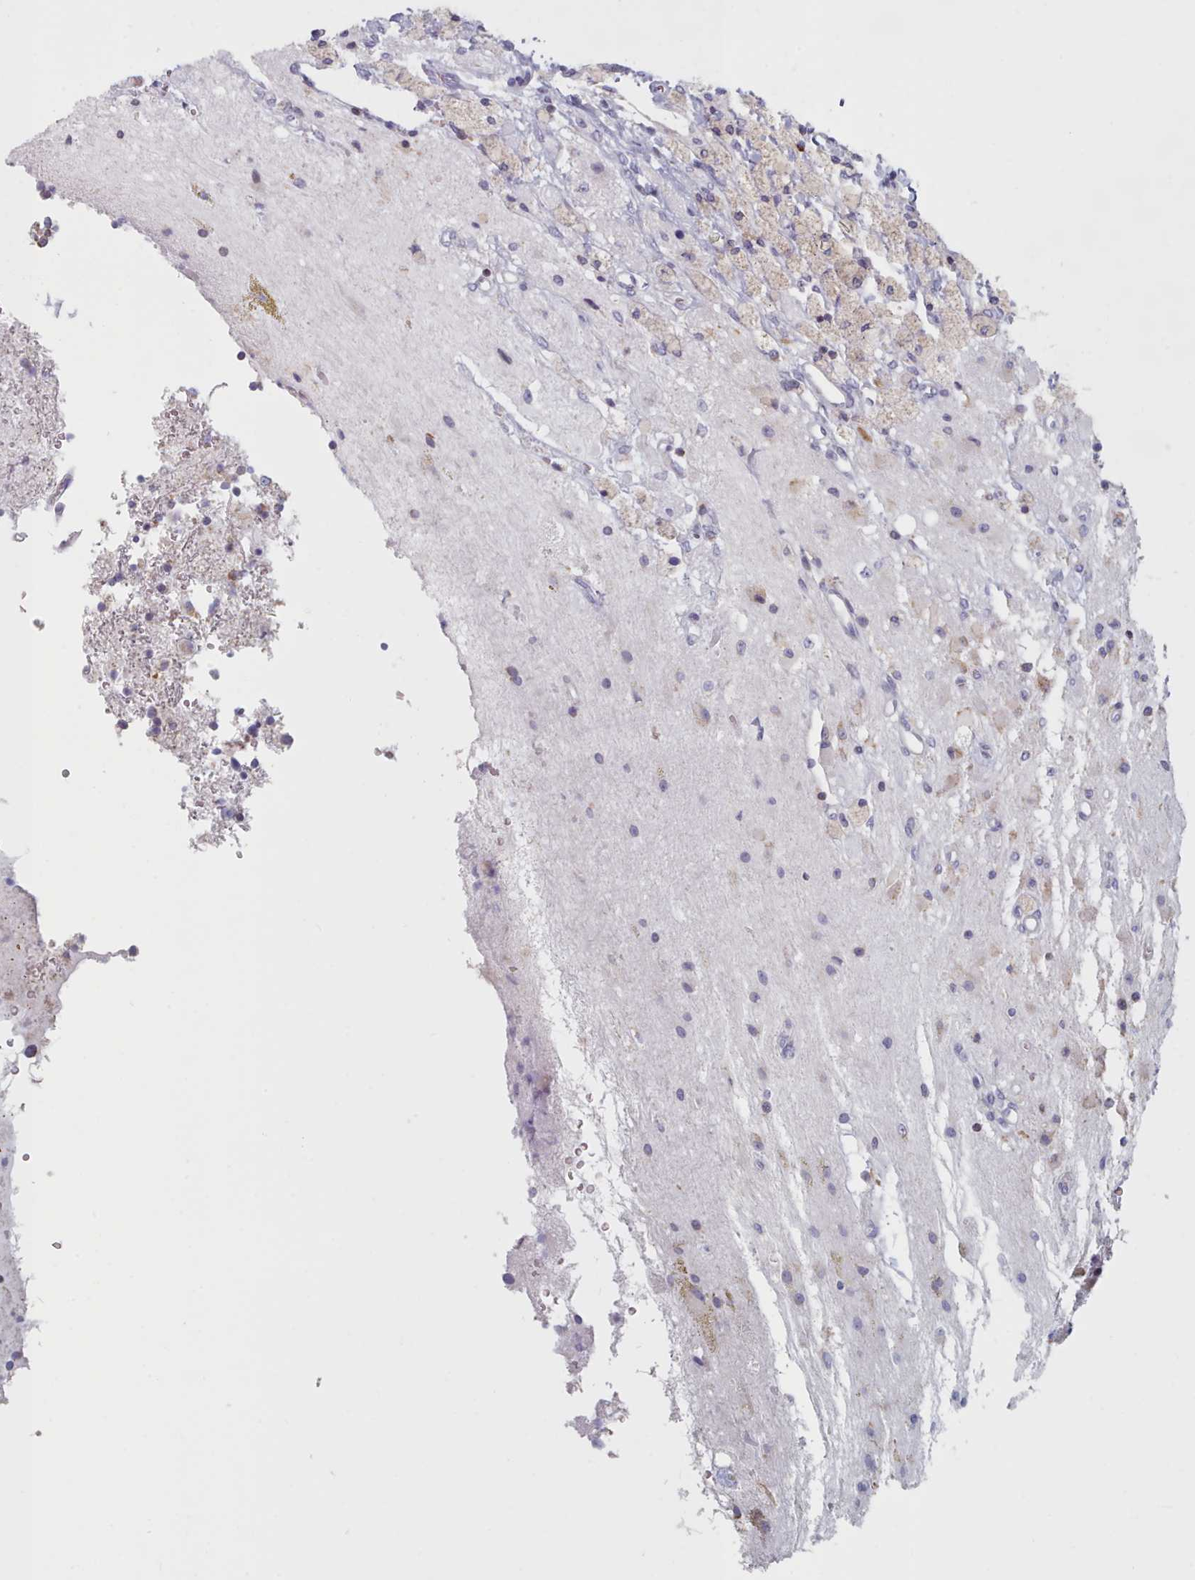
{"staining": {"intensity": "negative", "quantity": "none", "location": "none"}, "tissue": "glioma", "cell_type": "Tumor cells", "image_type": "cancer", "snomed": [{"axis": "morphology", "description": "Glioma, malignant, High grade"}, {"axis": "topography", "description": "Brain"}], "caption": "Immunohistochemistry photomicrograph of human malignant high-grade glioma stained for a protein (brown), which reveals no positivity in tumor cells.", "gene": "FAM170B", "patient": {"sex": "male", "age": 34}}